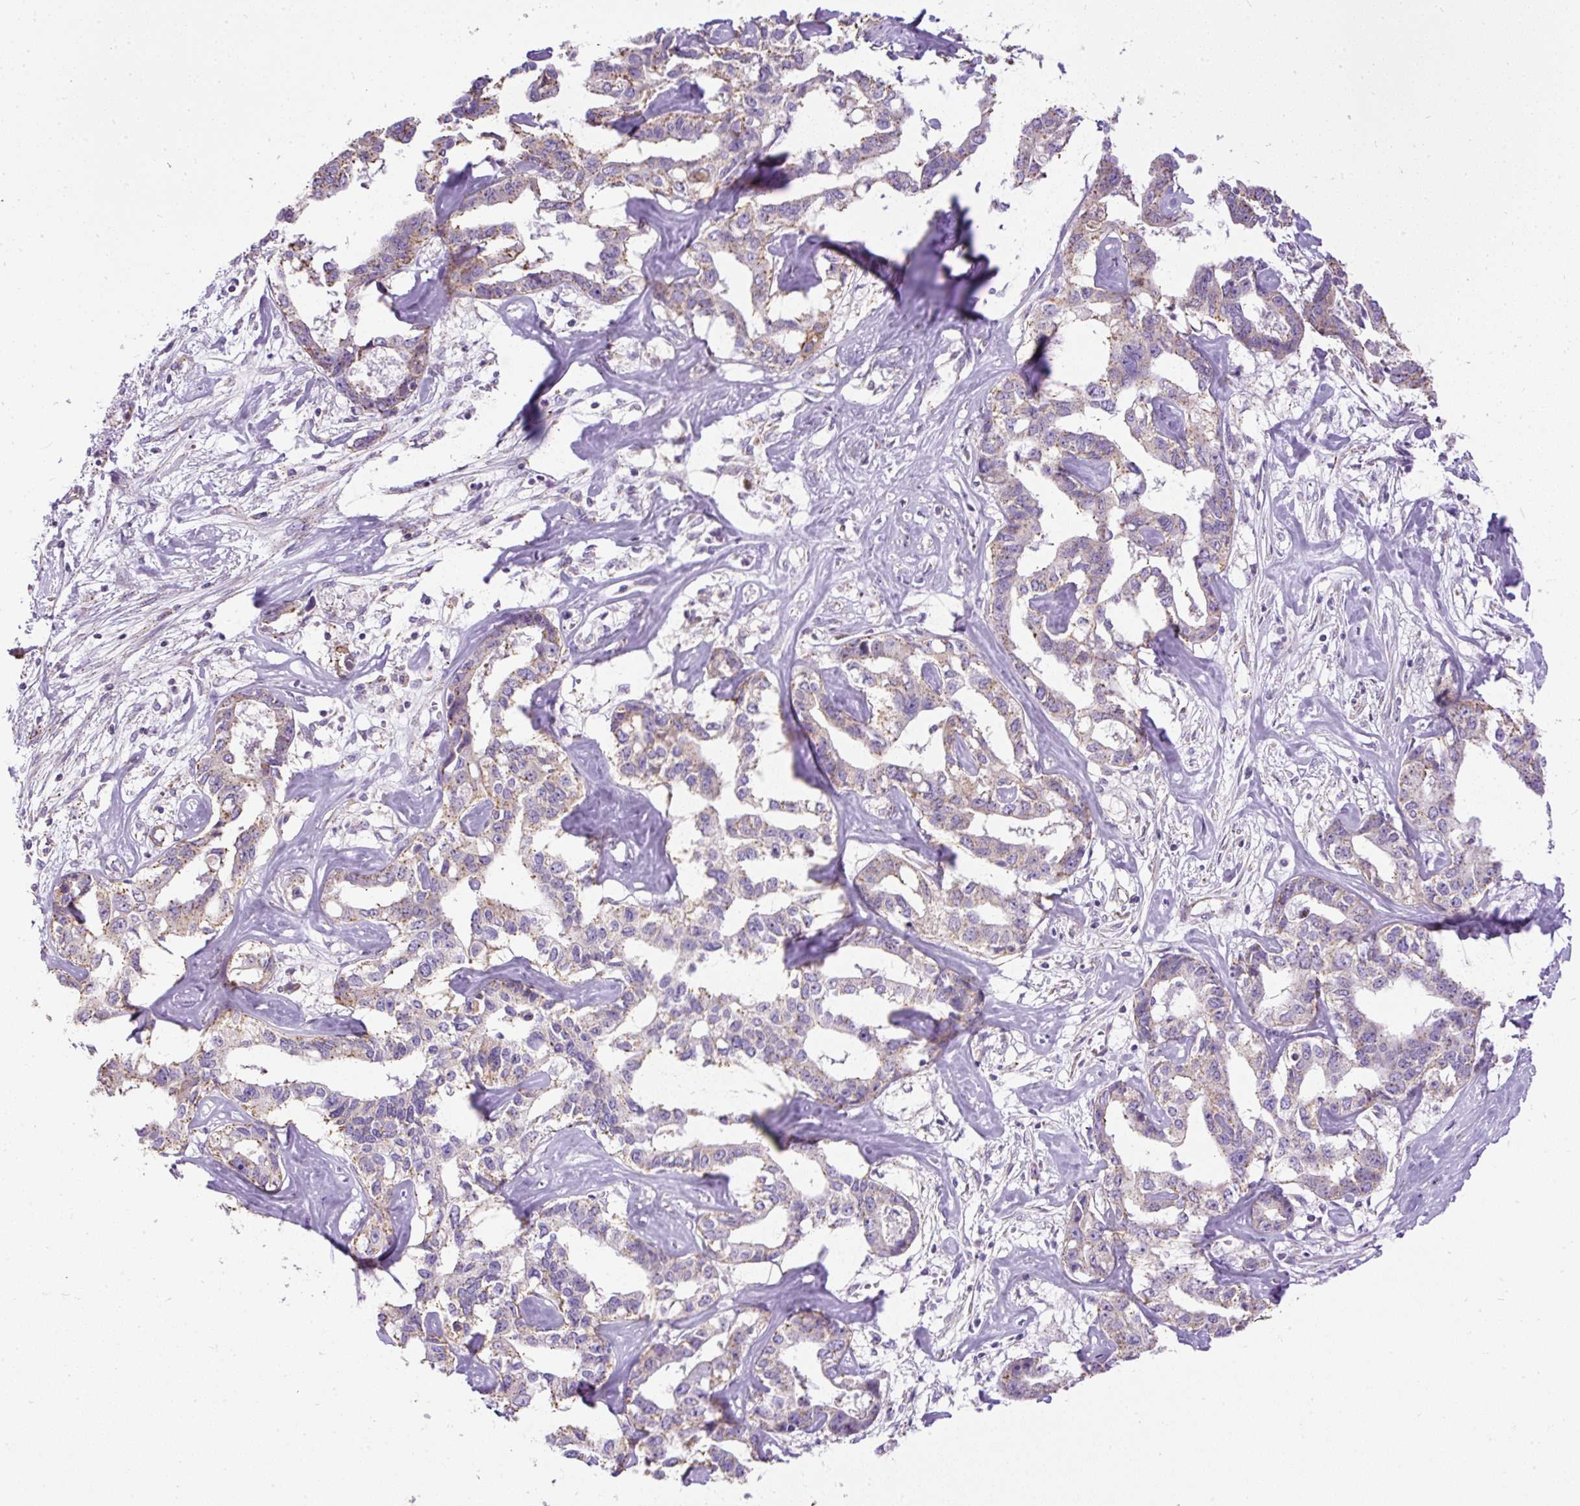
{"staining": {"intensity": "weak", "quantity": "25%-75%", "location": "cytoplasmic/membranous"}, "tissue": "liver cancer", "cell_type": "Tumor cells", "image_type": "cancer", "snomed": [{"axis": "morphology", "description": "Cholangiocarcinoma"}, {"axis": "topography", "description": "Liver"}], "caption": "Immunohistochemistry micrograph of neoplastic tissue: liver cancer (cholangiocarcinoma) stained using immunohistochemistry (IHC) demonstrates low levels of weak protein expression localized specifically in the cytoplasmic/membranous of tumor cells, appearing as a cytoplasmic/membranous brown color.", "gene": "CFAP47", "patient": {"sex": "male", "age": 59}}